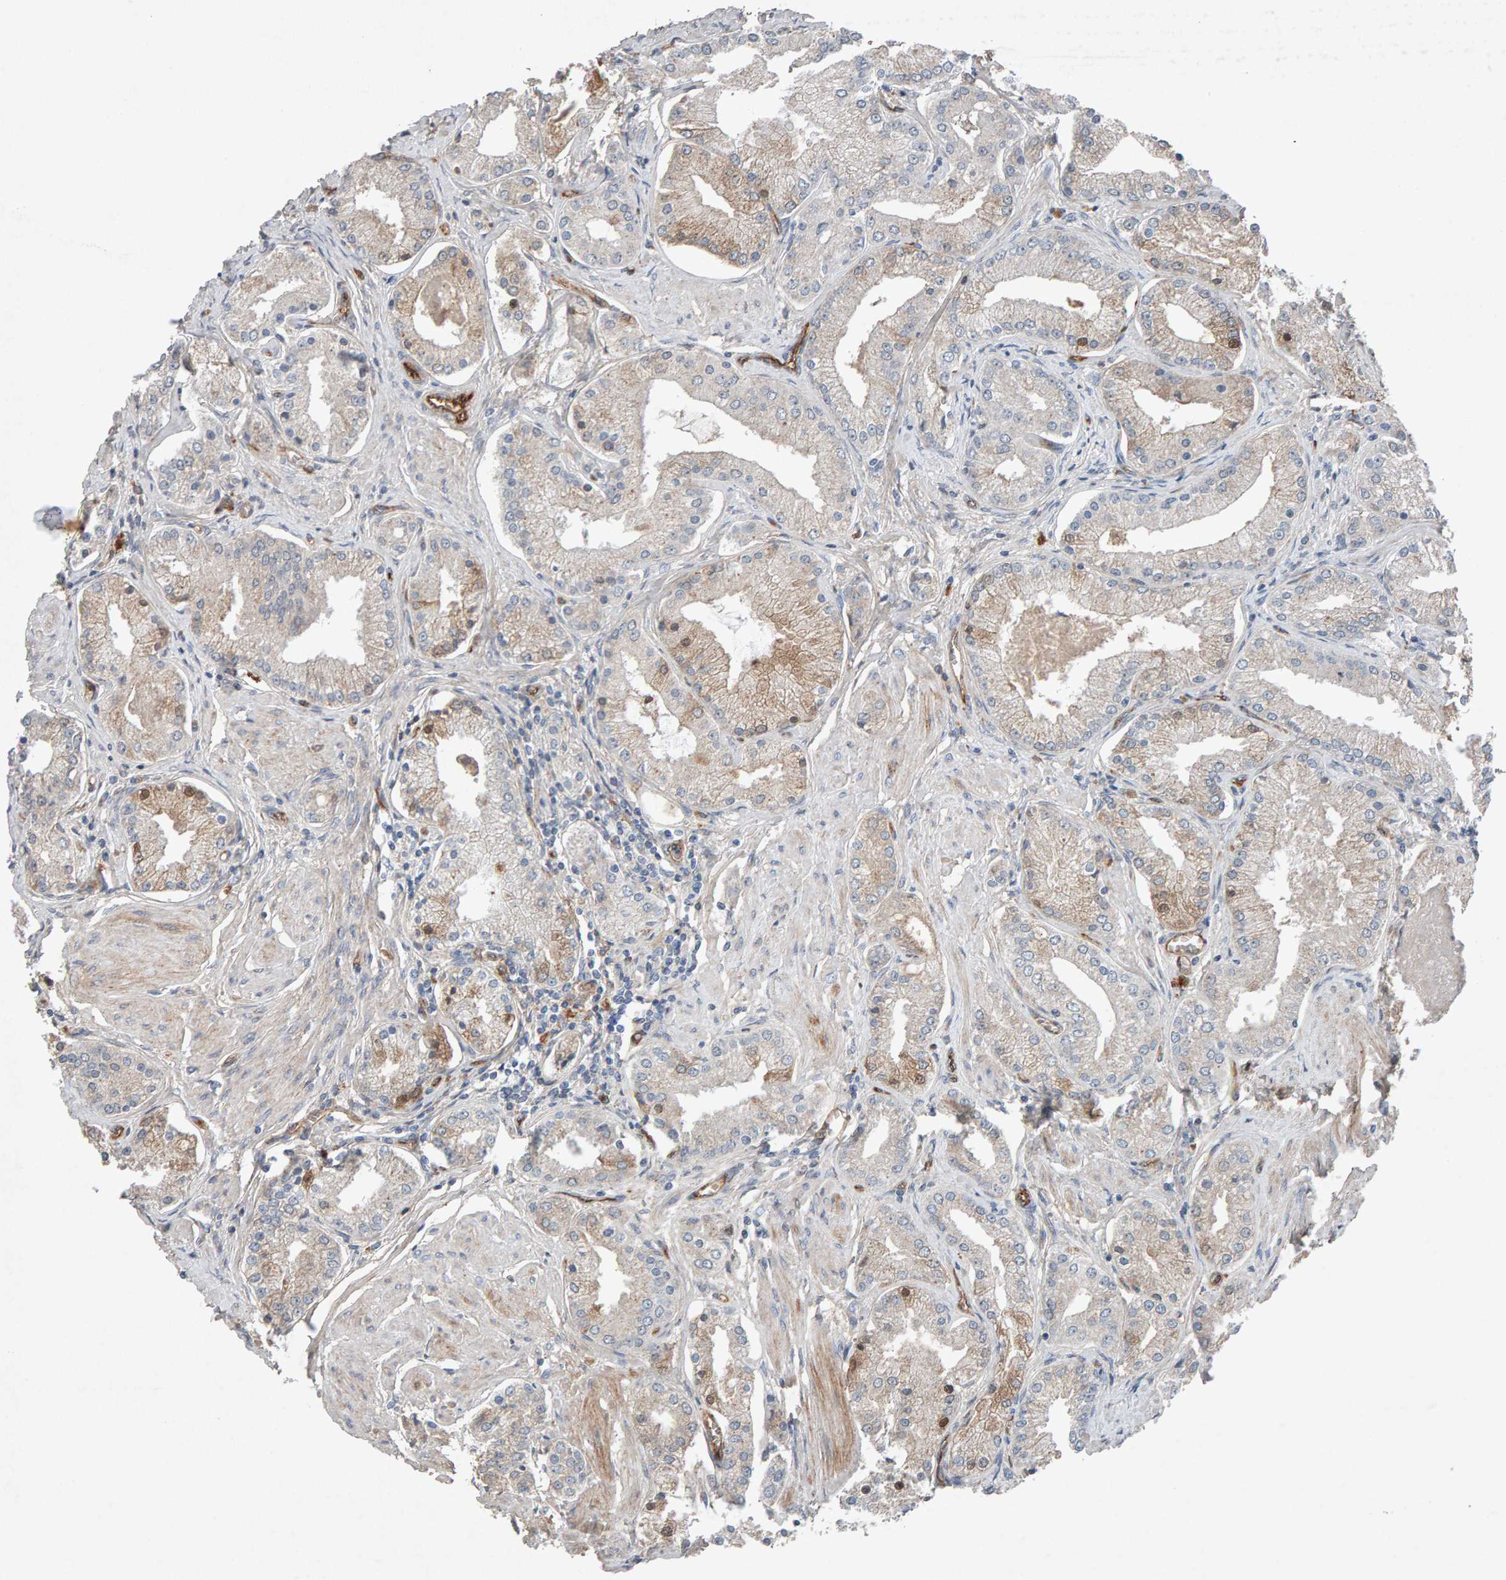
{"staining": {"intensity": "weak", "quantity": "25%-75%", "location": "cytoplasmic/membranous"}, "tissue": "prostate cancer", "cell_type": "Tumor cells", "image_type": "cancer", "snomed": [{"axis": "morphology", "description": "Adenocarcinoma, High grade"}, {"axis": "topography", "description": "Prostate"}], "caption": "A brown stain shows weak cytoplasmic/membranous staining of a protein in prostate cancer tumor cells. (brown staining indicates protein expression, while blue staining denotes nuclei).", "gene": "PTPRM", "patient": {"sex": "male", "age": 66}}